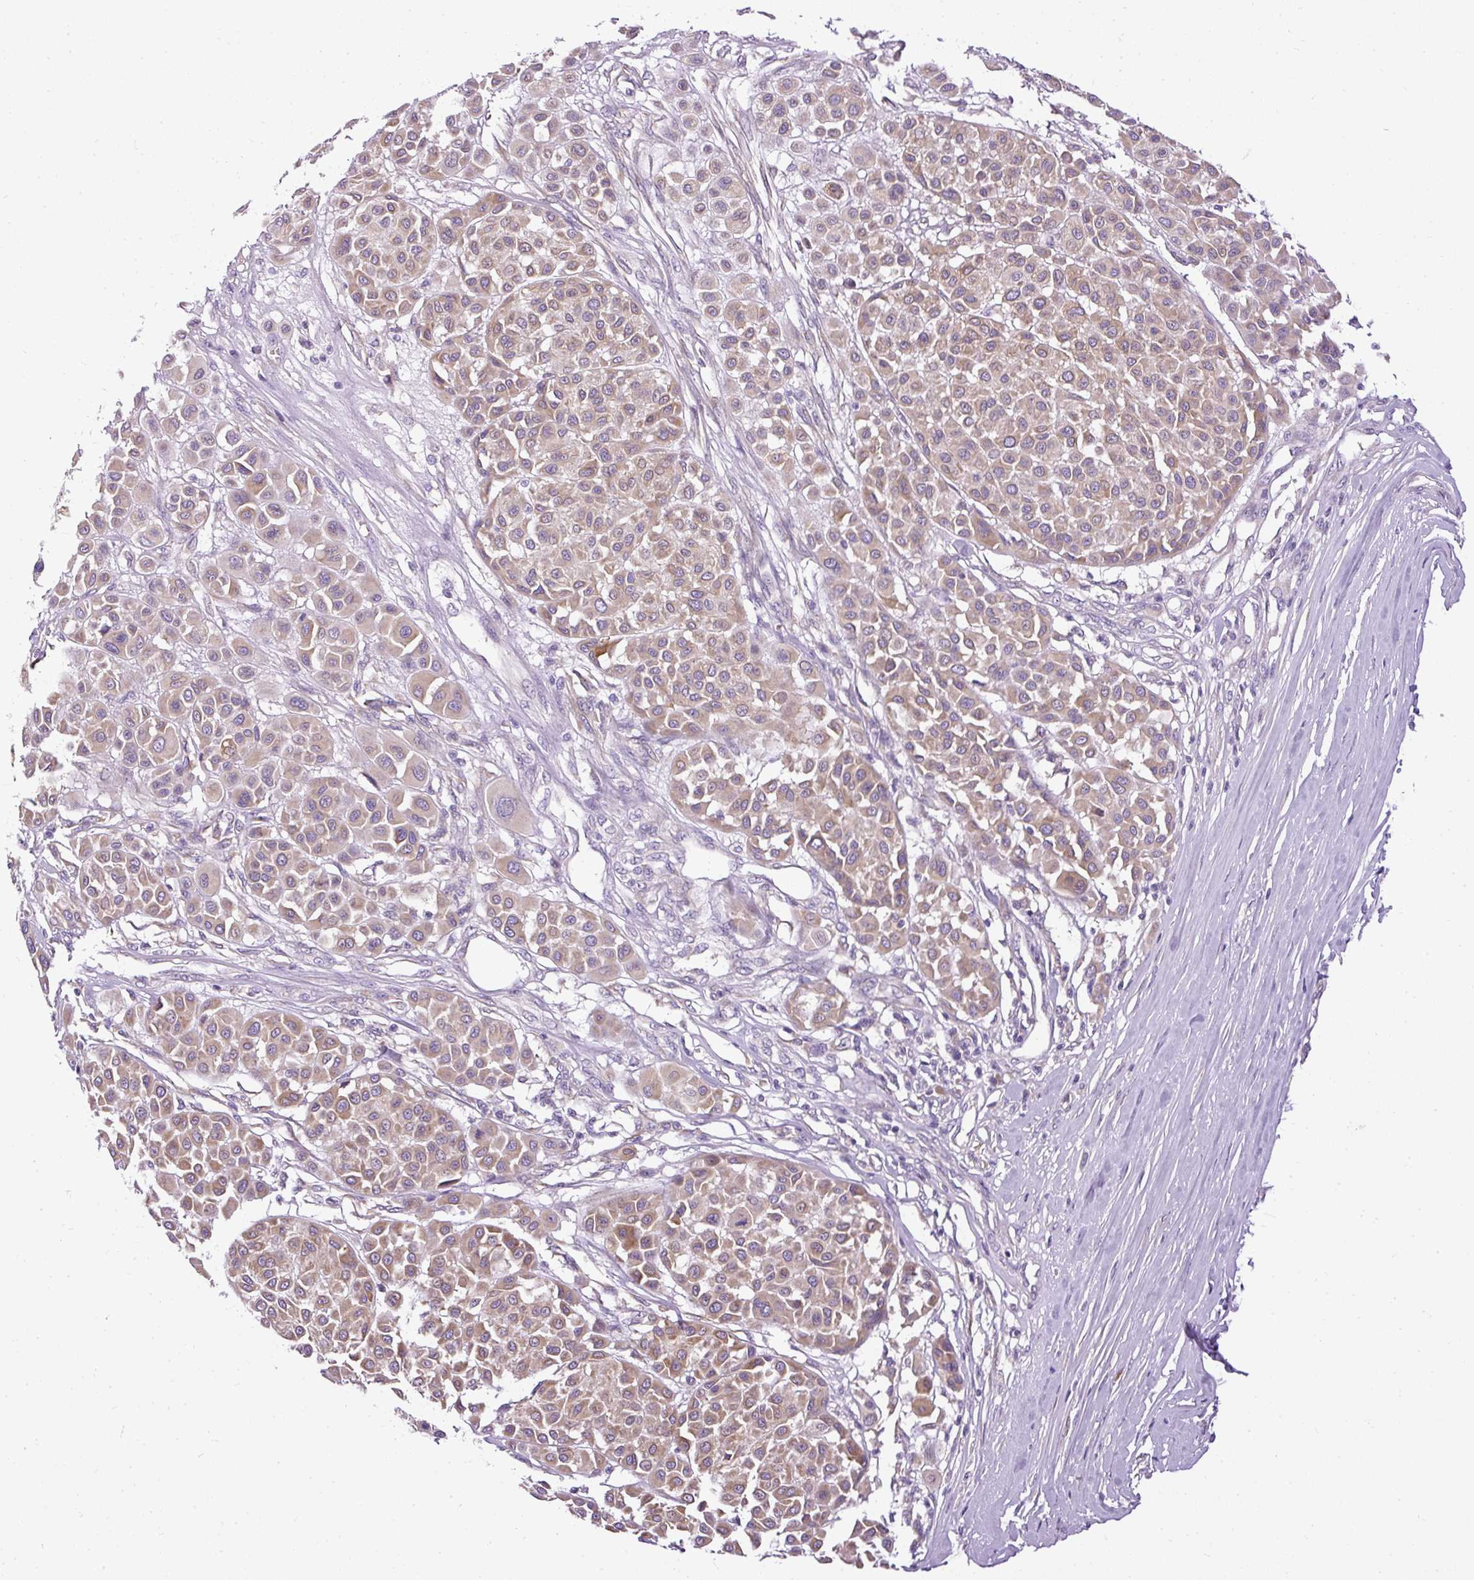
{"staining": {"intensity": "moderate", "quantity": ">75%", "location": "cytoplasmic/membranous"}, "tissue": "melanoma", "cell_type": "Tumor cells", "image_type": "cancer", "snomed": [{"axis": "morphology", "description": "Malignant melanoma, Metastatic site"}, {"axis": "topography", "description": "Soft tissue"}], "caption": "Immunohistochemical staining of malignant melanoma (metastatic site) shows medium levels of moderate cytoplasmic/membranous protein staining in about >75% of tumor cells.", "gene": "FAM149A", "patient": {"sex": "male", "age": 41}}